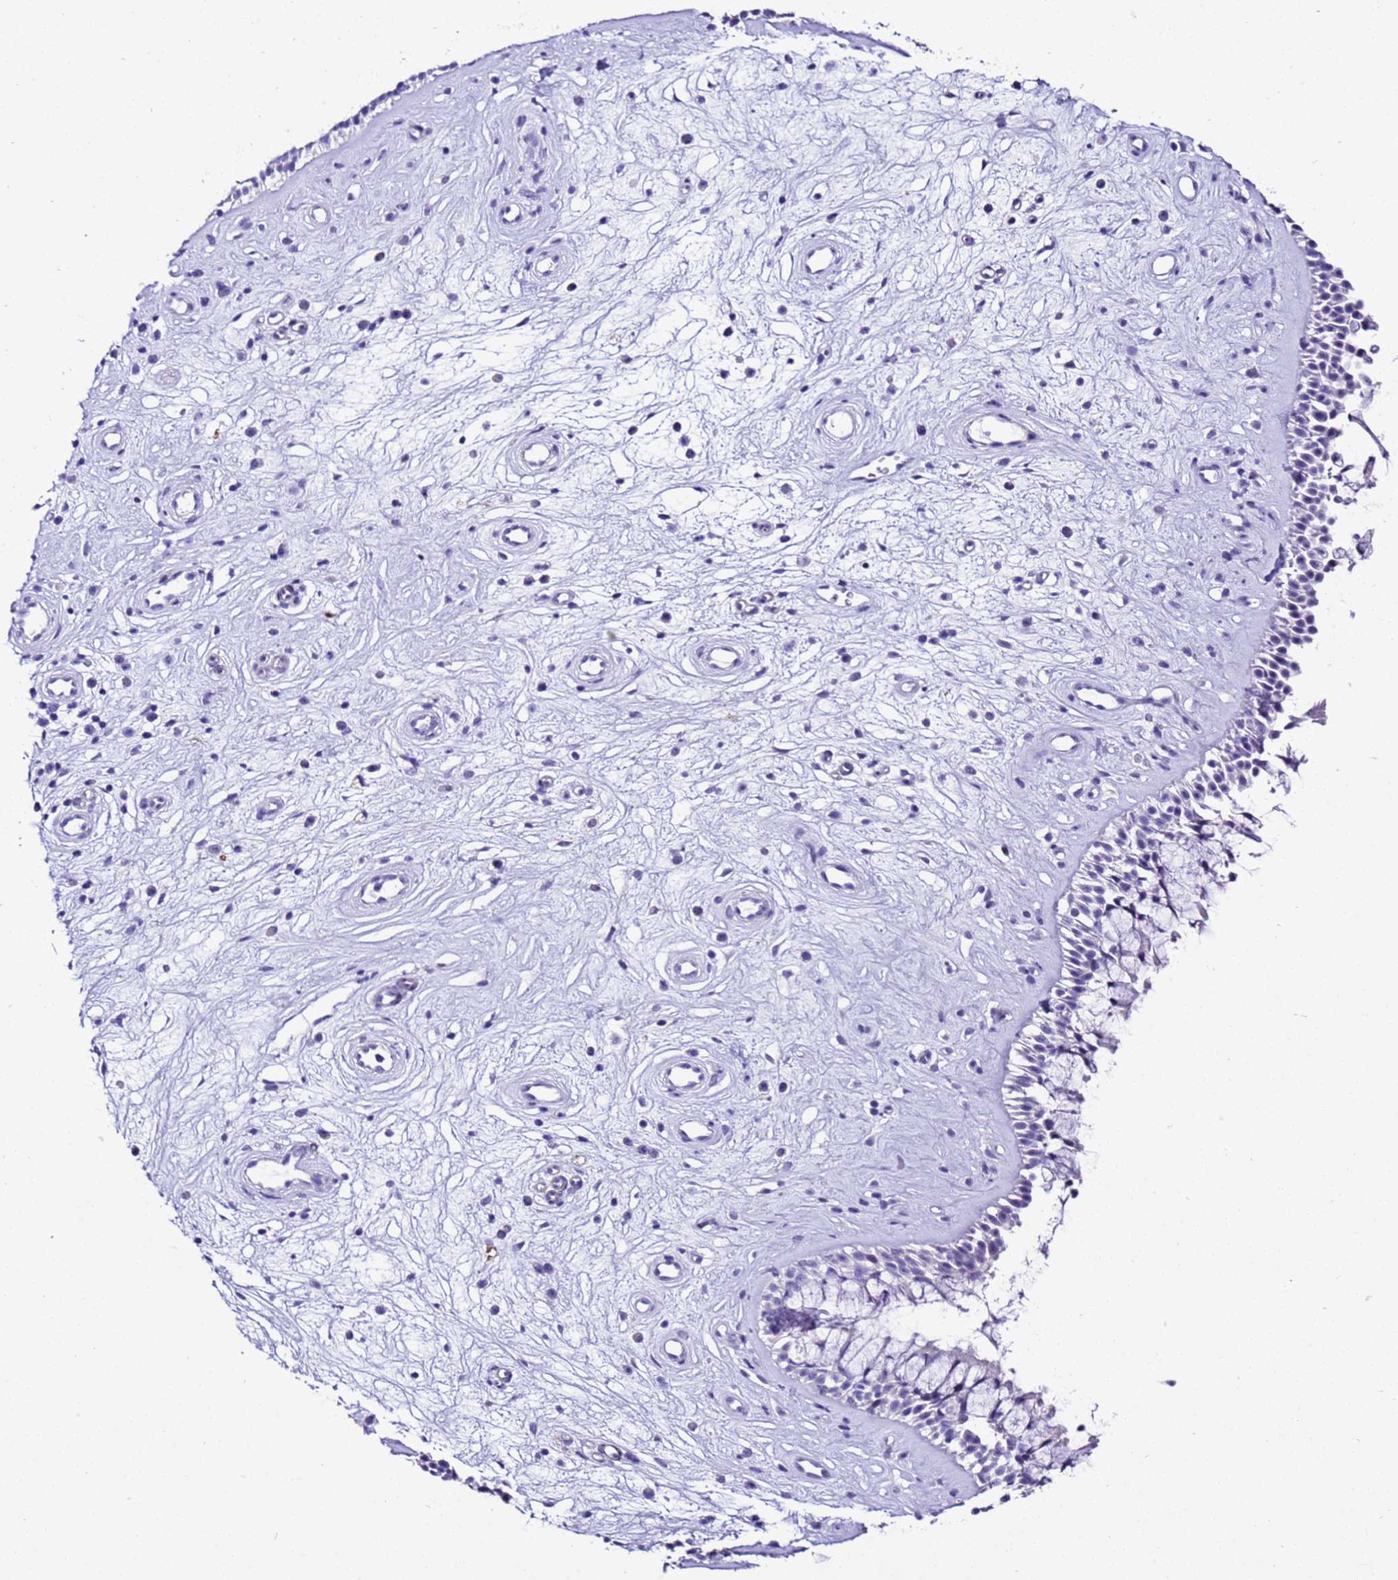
{"staining": {"intensity": "negative", "quantity": "none", "location": "none"}, "tissue": "nasopharynx", "cell_type": "Respiratory epithelial cells", "image_type": "normal", "snomed": [{"axis": "morphology", "description": "Normal tissue, NOS"}, {"axis": "topography", "description": "Nasopharynx"}], "caption": "Immunohistochemistry (IHC) histopathology image of benign human nasopharynx stained for a protein (brown), which displays no positivity in respiratory epithelial cells.", "gene": "ZNF417", "patient": {"sex": "male", "age": 32}}